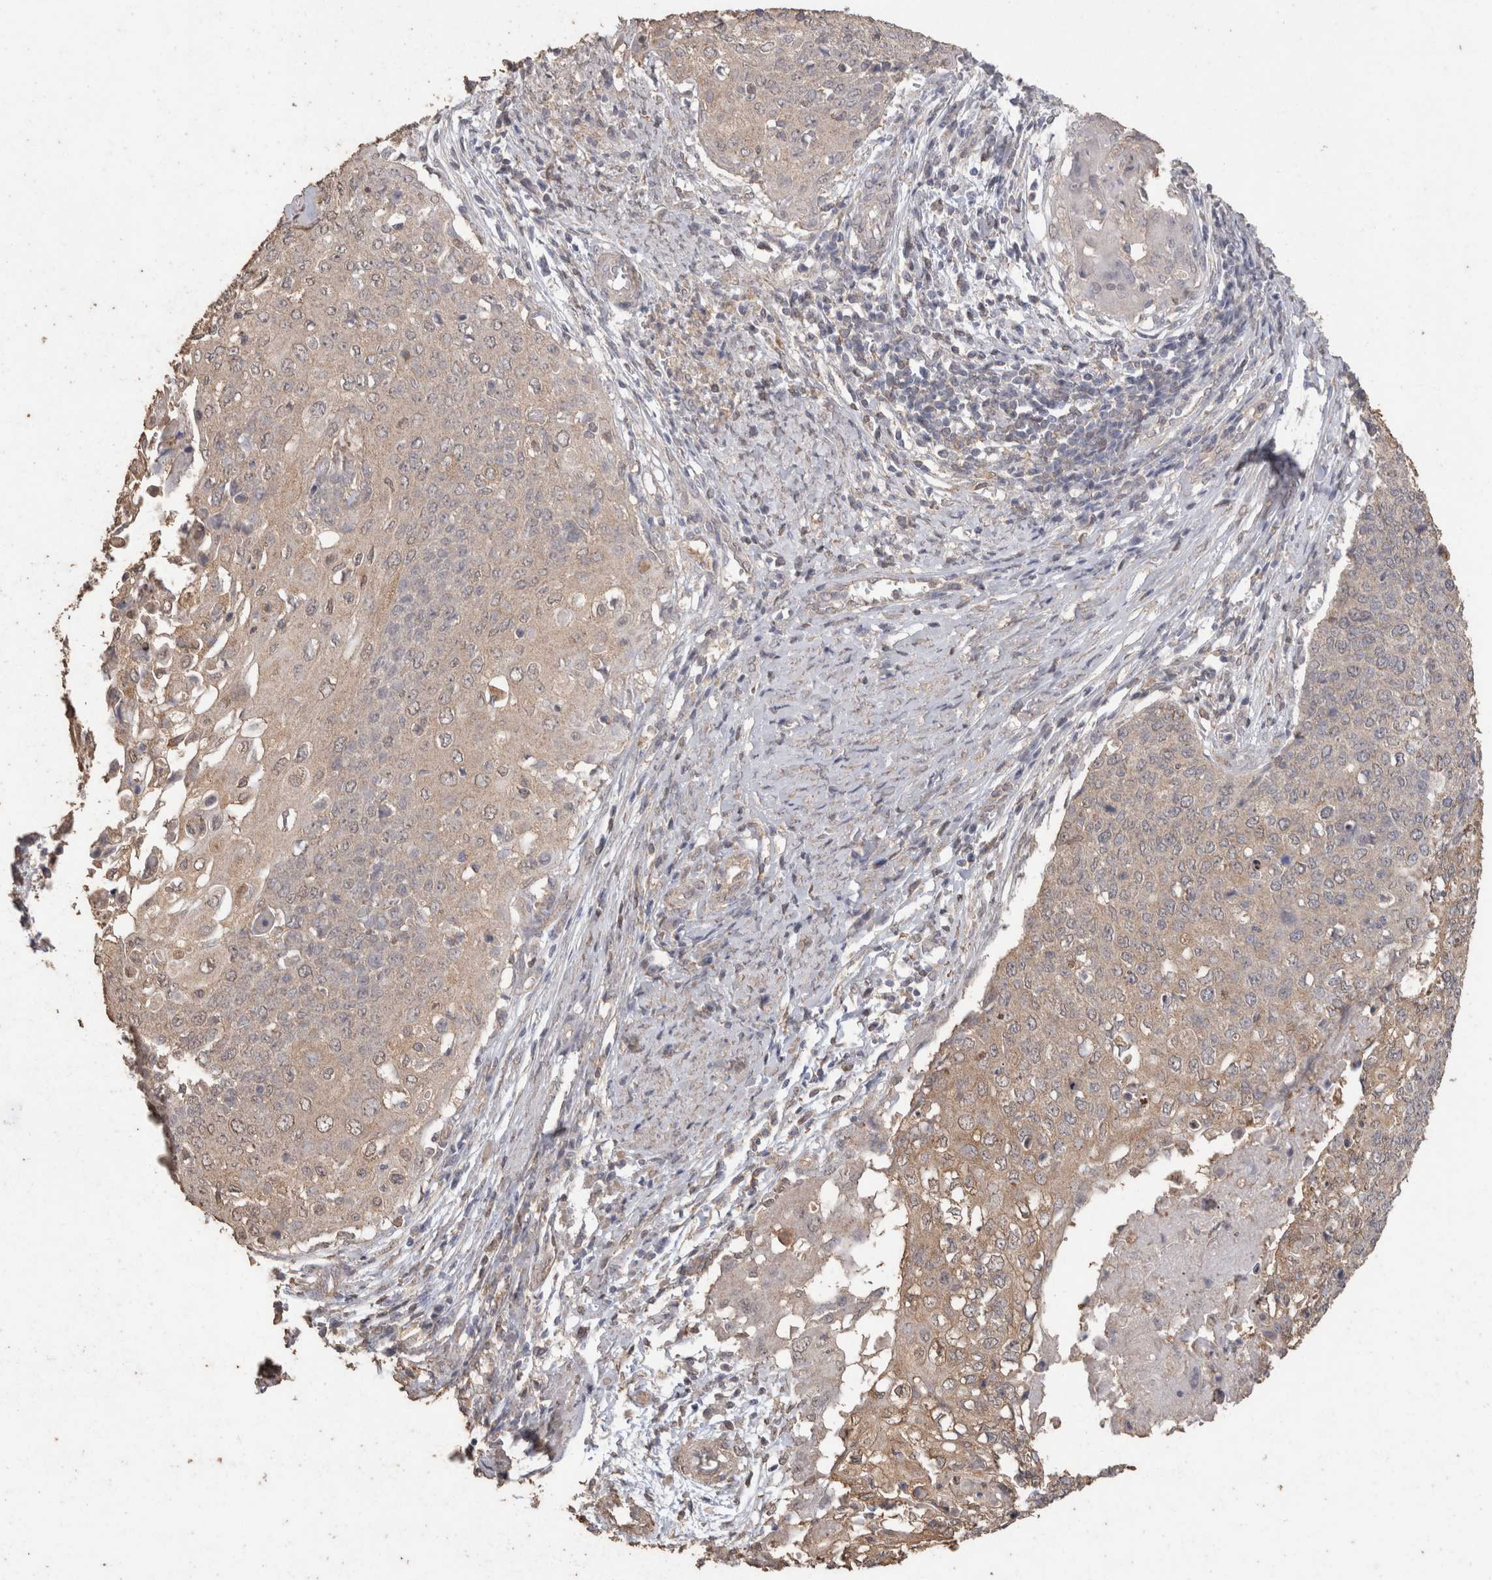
{"staining": {"intensity": "weak", "quantity": "<25%", "location": "cytoplasmic/membranous"}, "tissue": "cervical cancer", "cell_type": "Tumor cells", "image_type": "cancer", "snomed": [{"axis": "morphology", "description": "Squamous cell carcinoma, NOS"}, {"axis": "topography", "description": "Cervix"}], "caption": "Tumor cells show no significant staining in cervical cancer. (Brightfield microscopy of DAB (3,3'-diaminobenzidine) immunohistochemistry at high magnification).", "gene": "CX3CL1", "patient": {"sex": "female", "age": 39}}